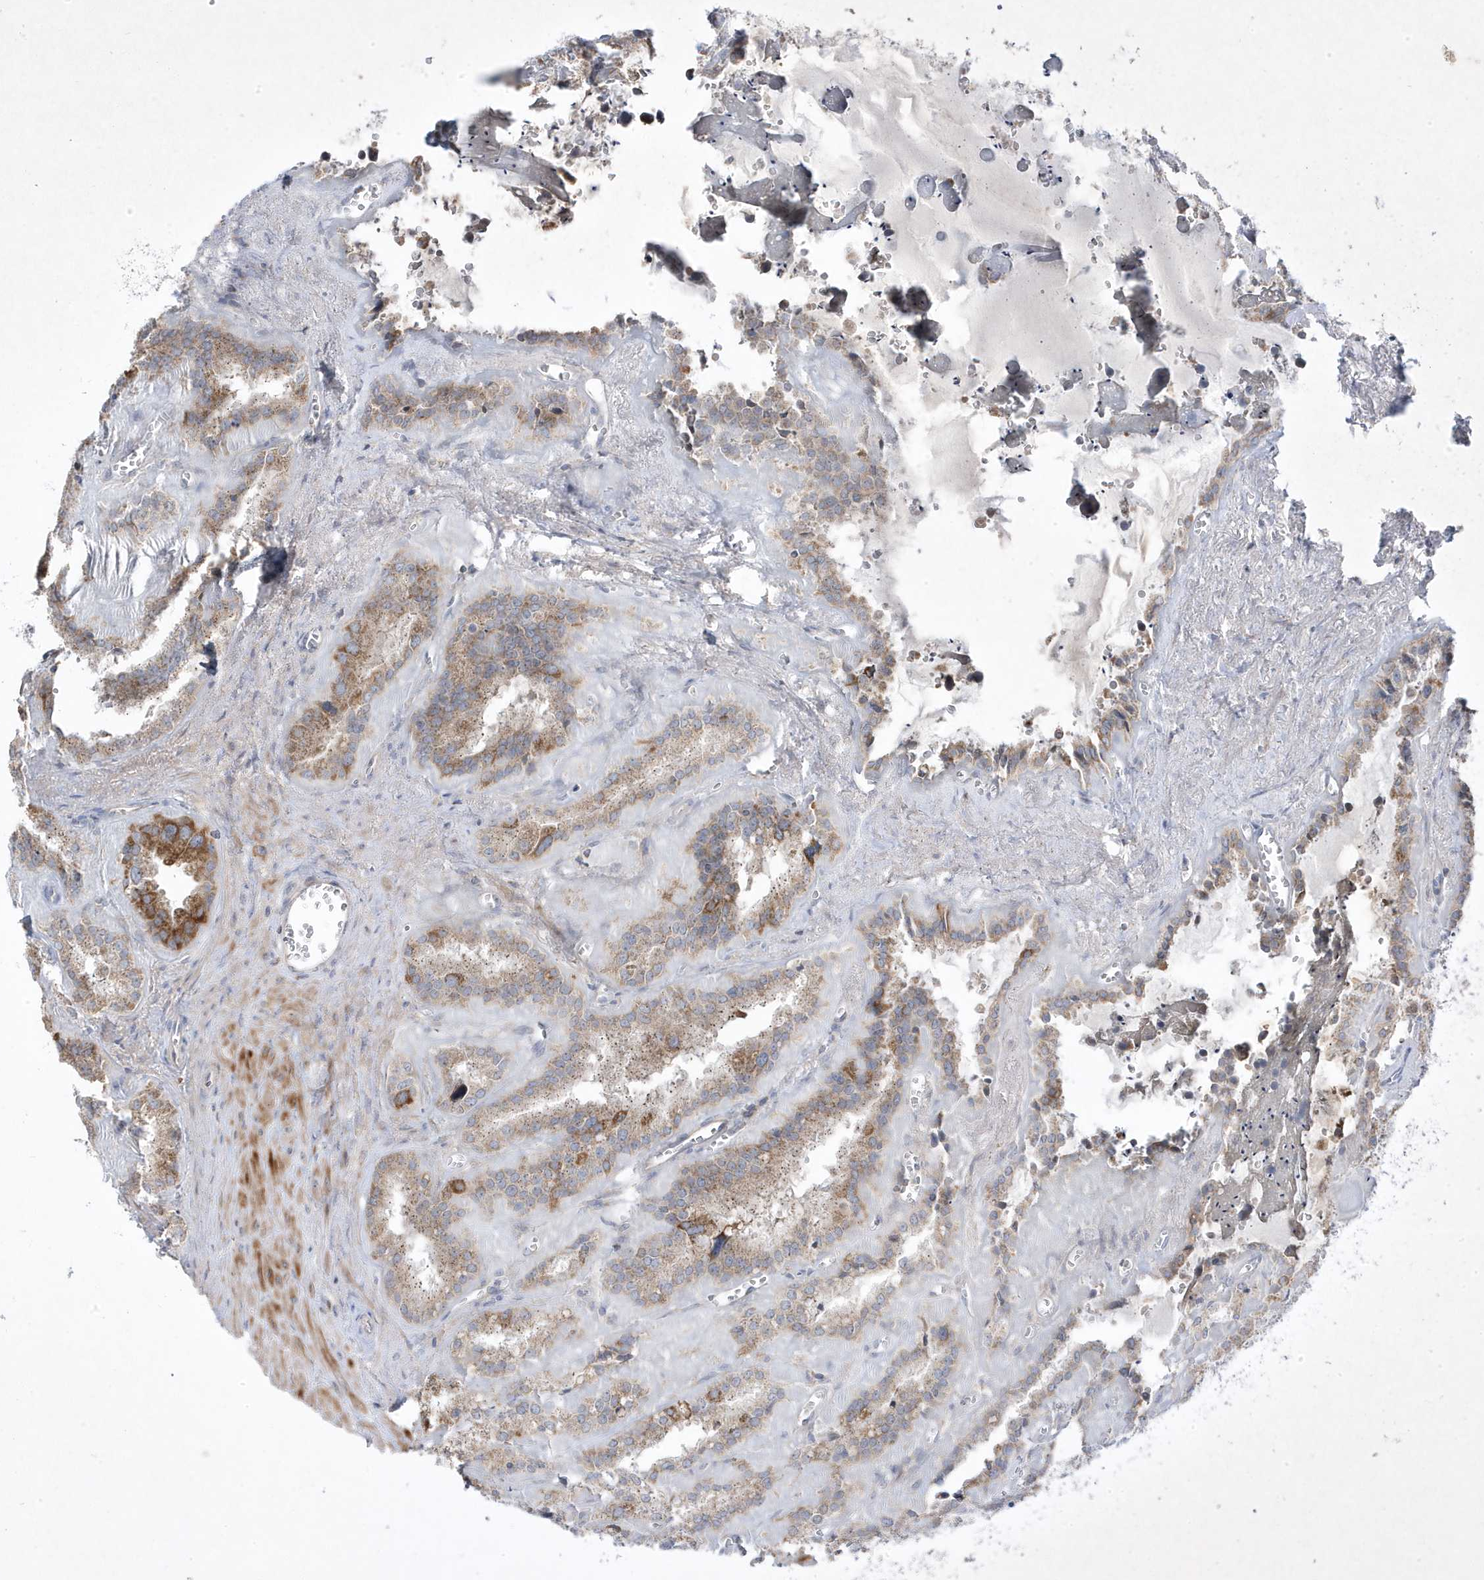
{"staining": {"intensity": "moderate", "quantity": "25%-75%", "location": "cytoplasmic/membranous"}, "tissue": "seminal vesicle", "cell_type": "Glandular cells", "image_type": "normal", "snomed": [{"axis": "morphology", "description": "Normal tissue, NOS"}, {"axis": "topography", "description": "Prostate"}, {"axis": "topography", "description": "Seminal veicle"}], "caption": "Seminal vesicle was stained to show a protein in brown. There is medium levels of moderate cytoplasmic/membranous staining in about 25%-75% of glandular cells.", "gene": "ADAMTSL3", "patient": {"sex": "male", "age": 59}}